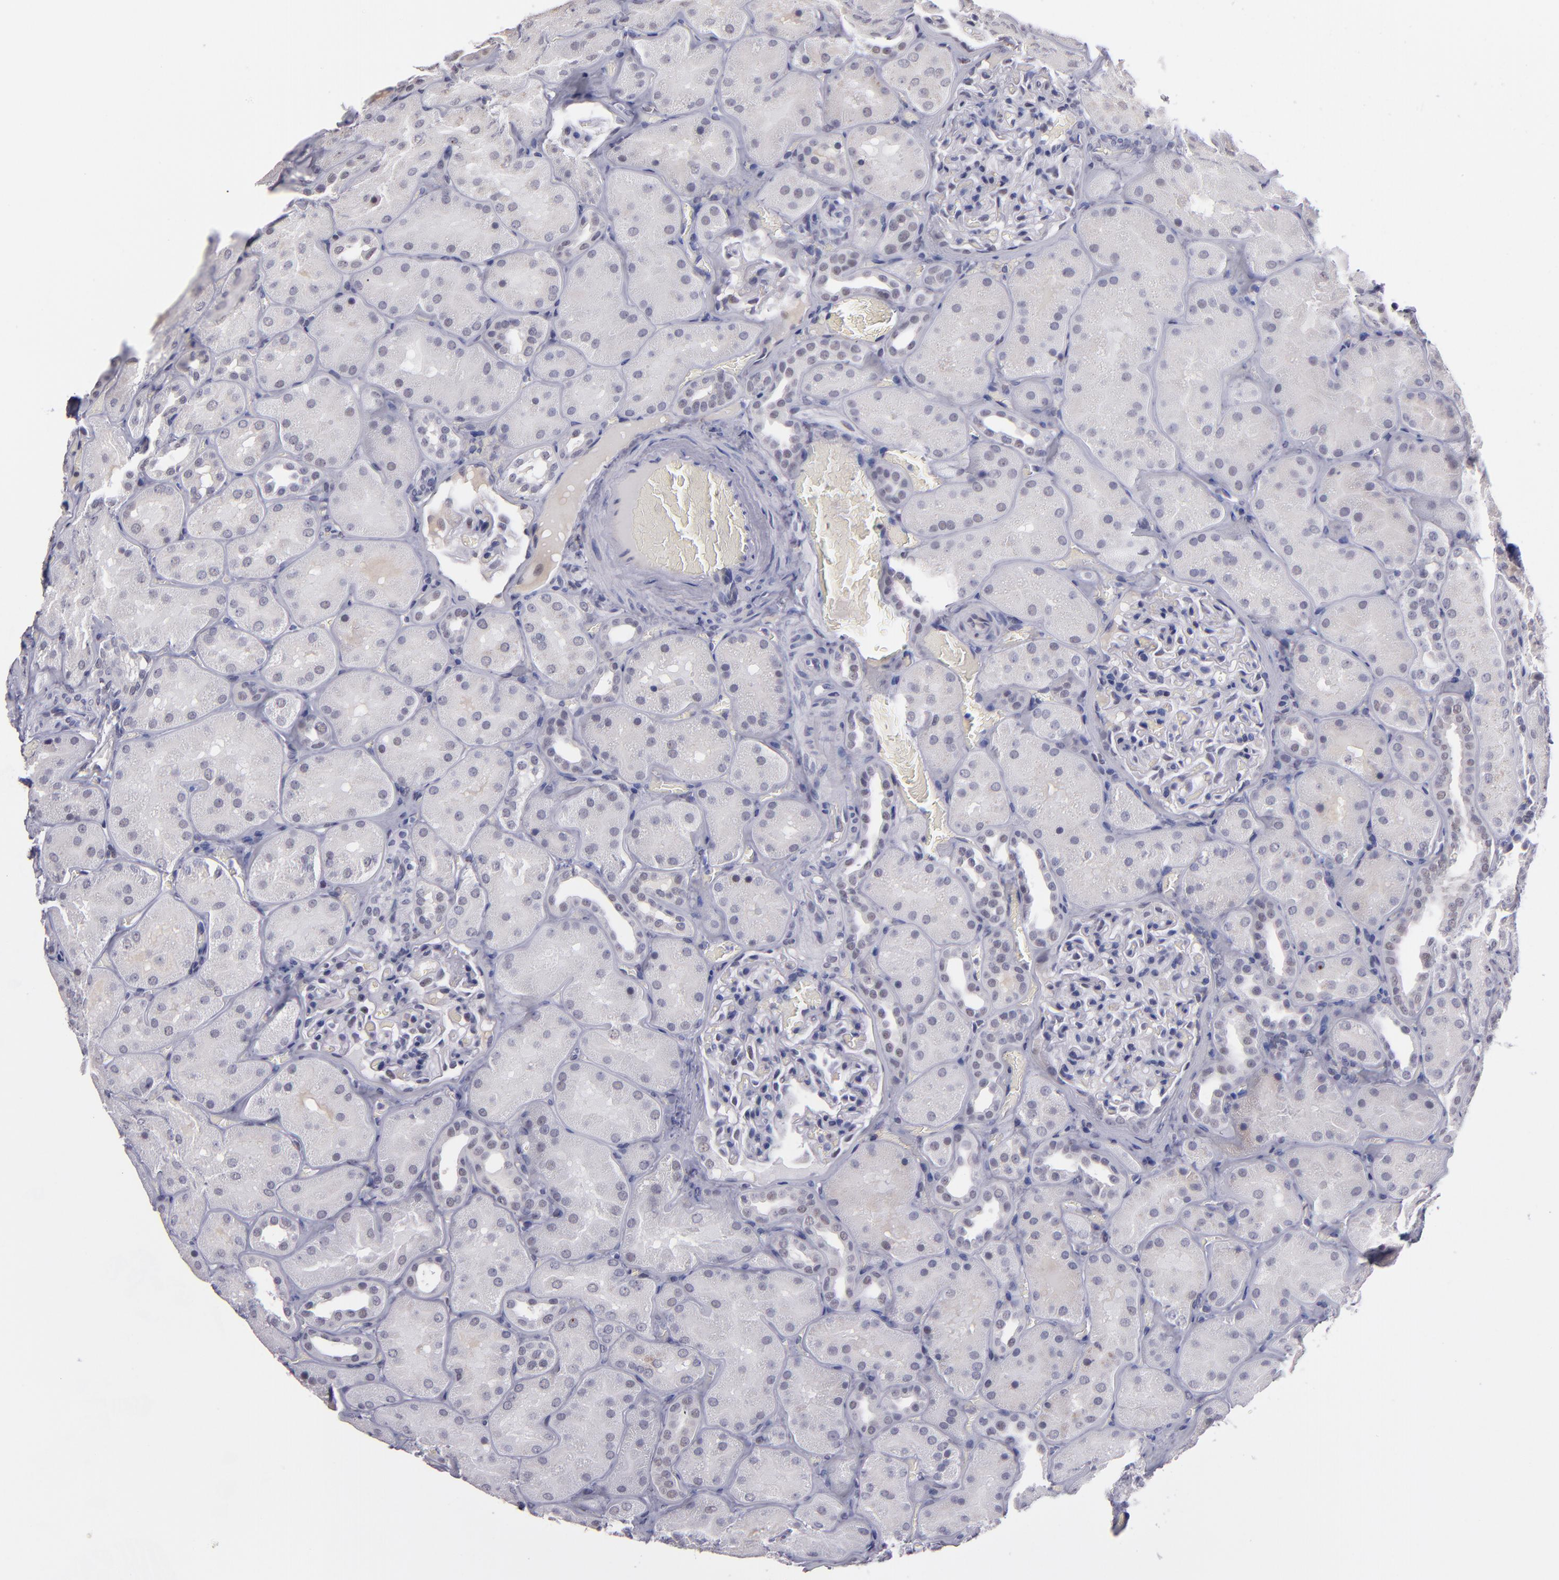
{"staining": {"intensity": "negative", "quantity": "none", "location": "none"}, "tissue": "kidney", "cell_type": "Cells in glomeruli", "image_type": "normal", "snomed": [{"axis": "morphology", "description": "Normal tissue, NOS"}, {"axis": "topography", "description": "Kidney"}], "caption": "Human kidney stained for a protein using immunohistochemistry exhibits no expression in cells in glomeruli.", "gene": "OTUB2", "patient": {"sex": "male", "age": 28}}